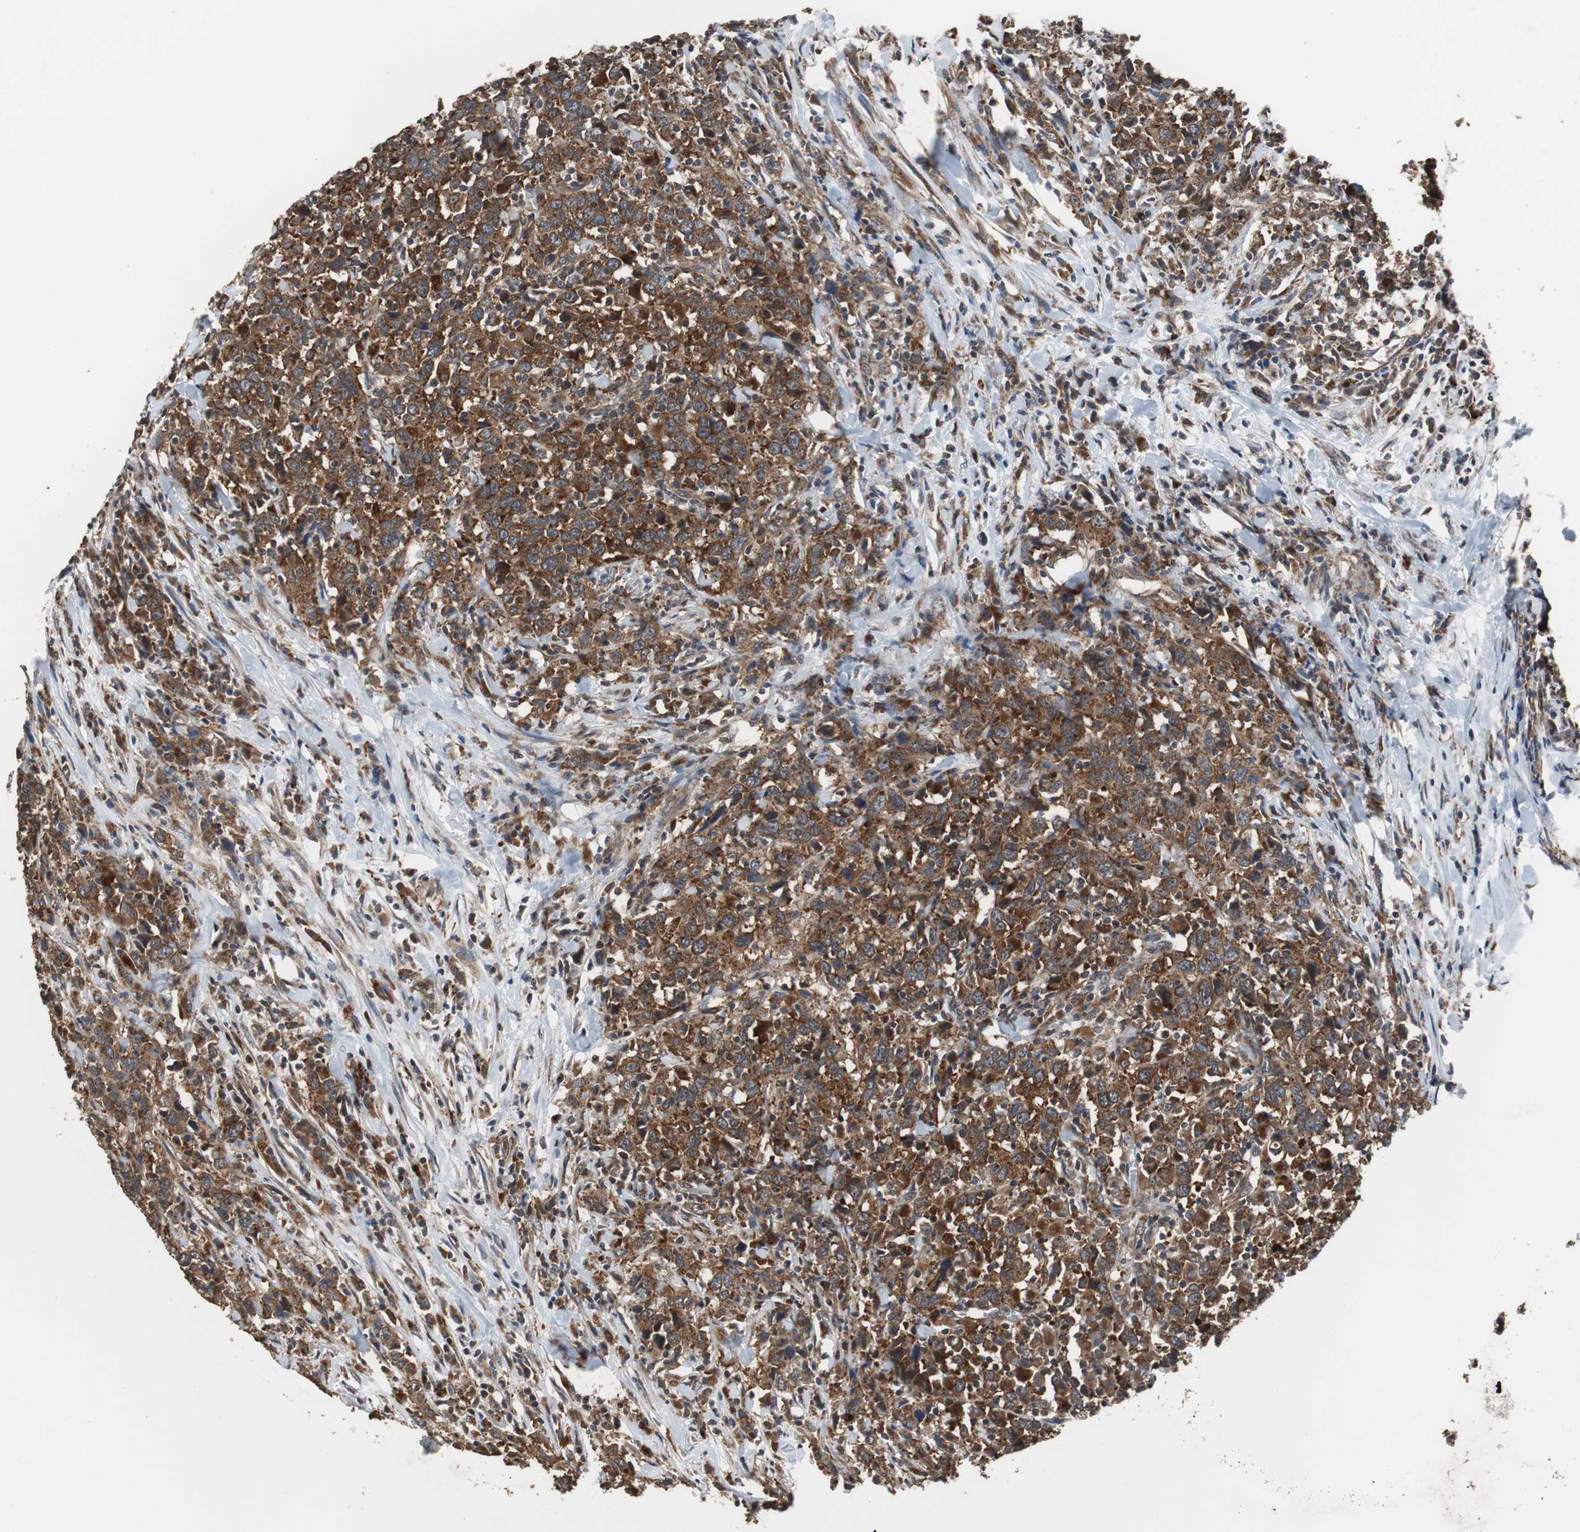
{"staining": {"intensity": "strong", "quantity": ">75%", "location": "cytoplasmic/membranous"}, "tissue": "urothelial cancer", "cell_type": "Tumor cells", "image_type": "cancer", "snomed": [{"axis": "morphology", "description": "Urothelial carcinoma, High grade"}, {"axis": "topography", "description": "Urinary bladder"}], "caption": "Urothelial carcinoma (high-grade) was stained to show a protein in brown. There is high levels of strong cytoplasmic/membranous positivity in approximately >75% of tumor cells.", "gene": "USP10", "patient": {"sex": "male", "age": 61}}